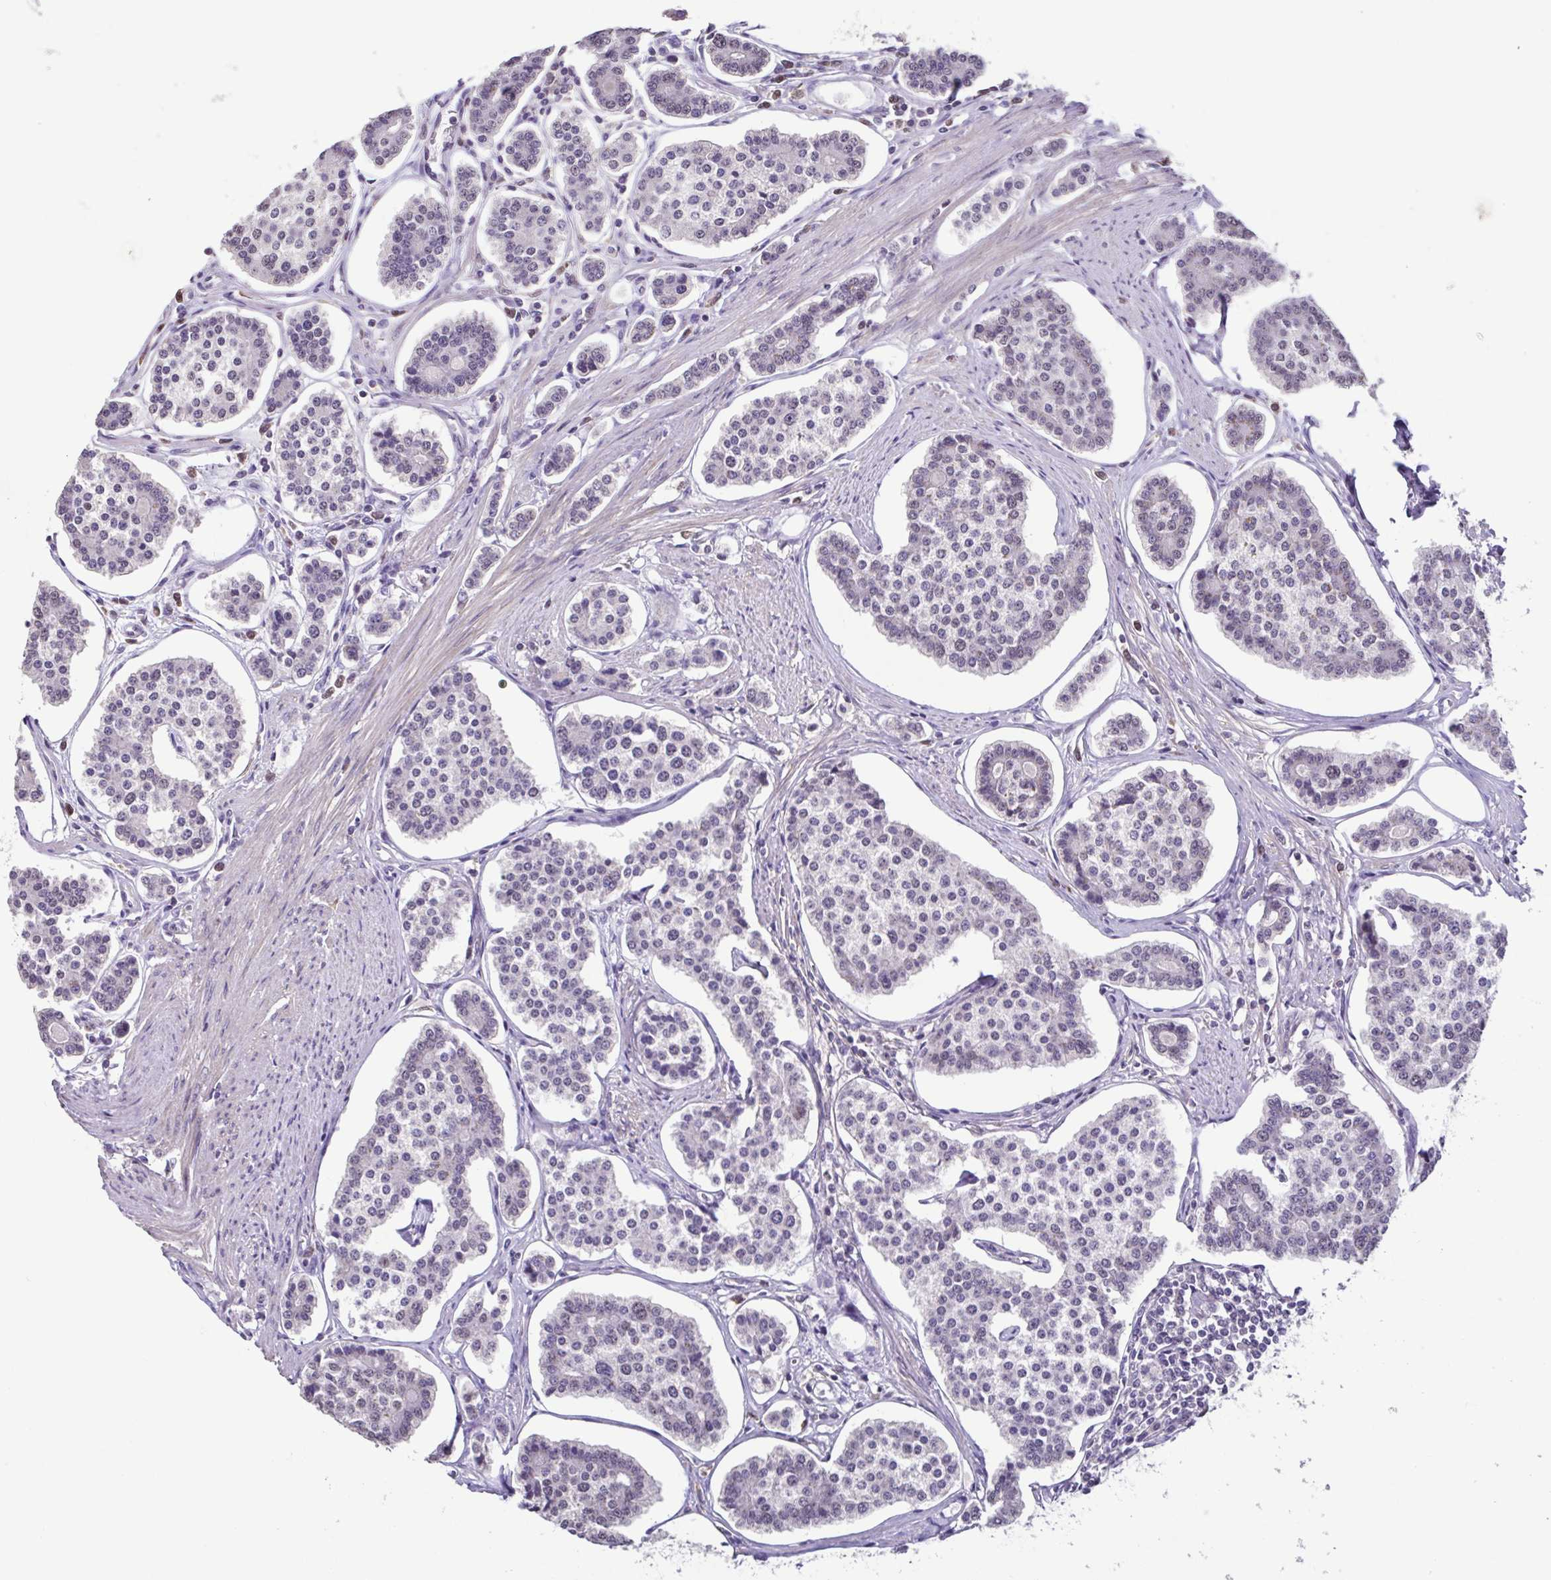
{"staining": {"intensity": "weak", "quantity": "<25%", "location": "nuclear"}, "tissue": "carcinoid", "cell_type": "Tumor cells", "image_type": "cancer", "snomed": [{"axis": "morphology", "description": "Carcinoid, malignant, NOS"}, {"axis": "topography", "description": "Small intestine"}], "caption": "The image displays no significant staining in tumor cells of malignant carcinoid.", "gene": "ACTRT3", "patient": {"sex": "female", "age": 65}}